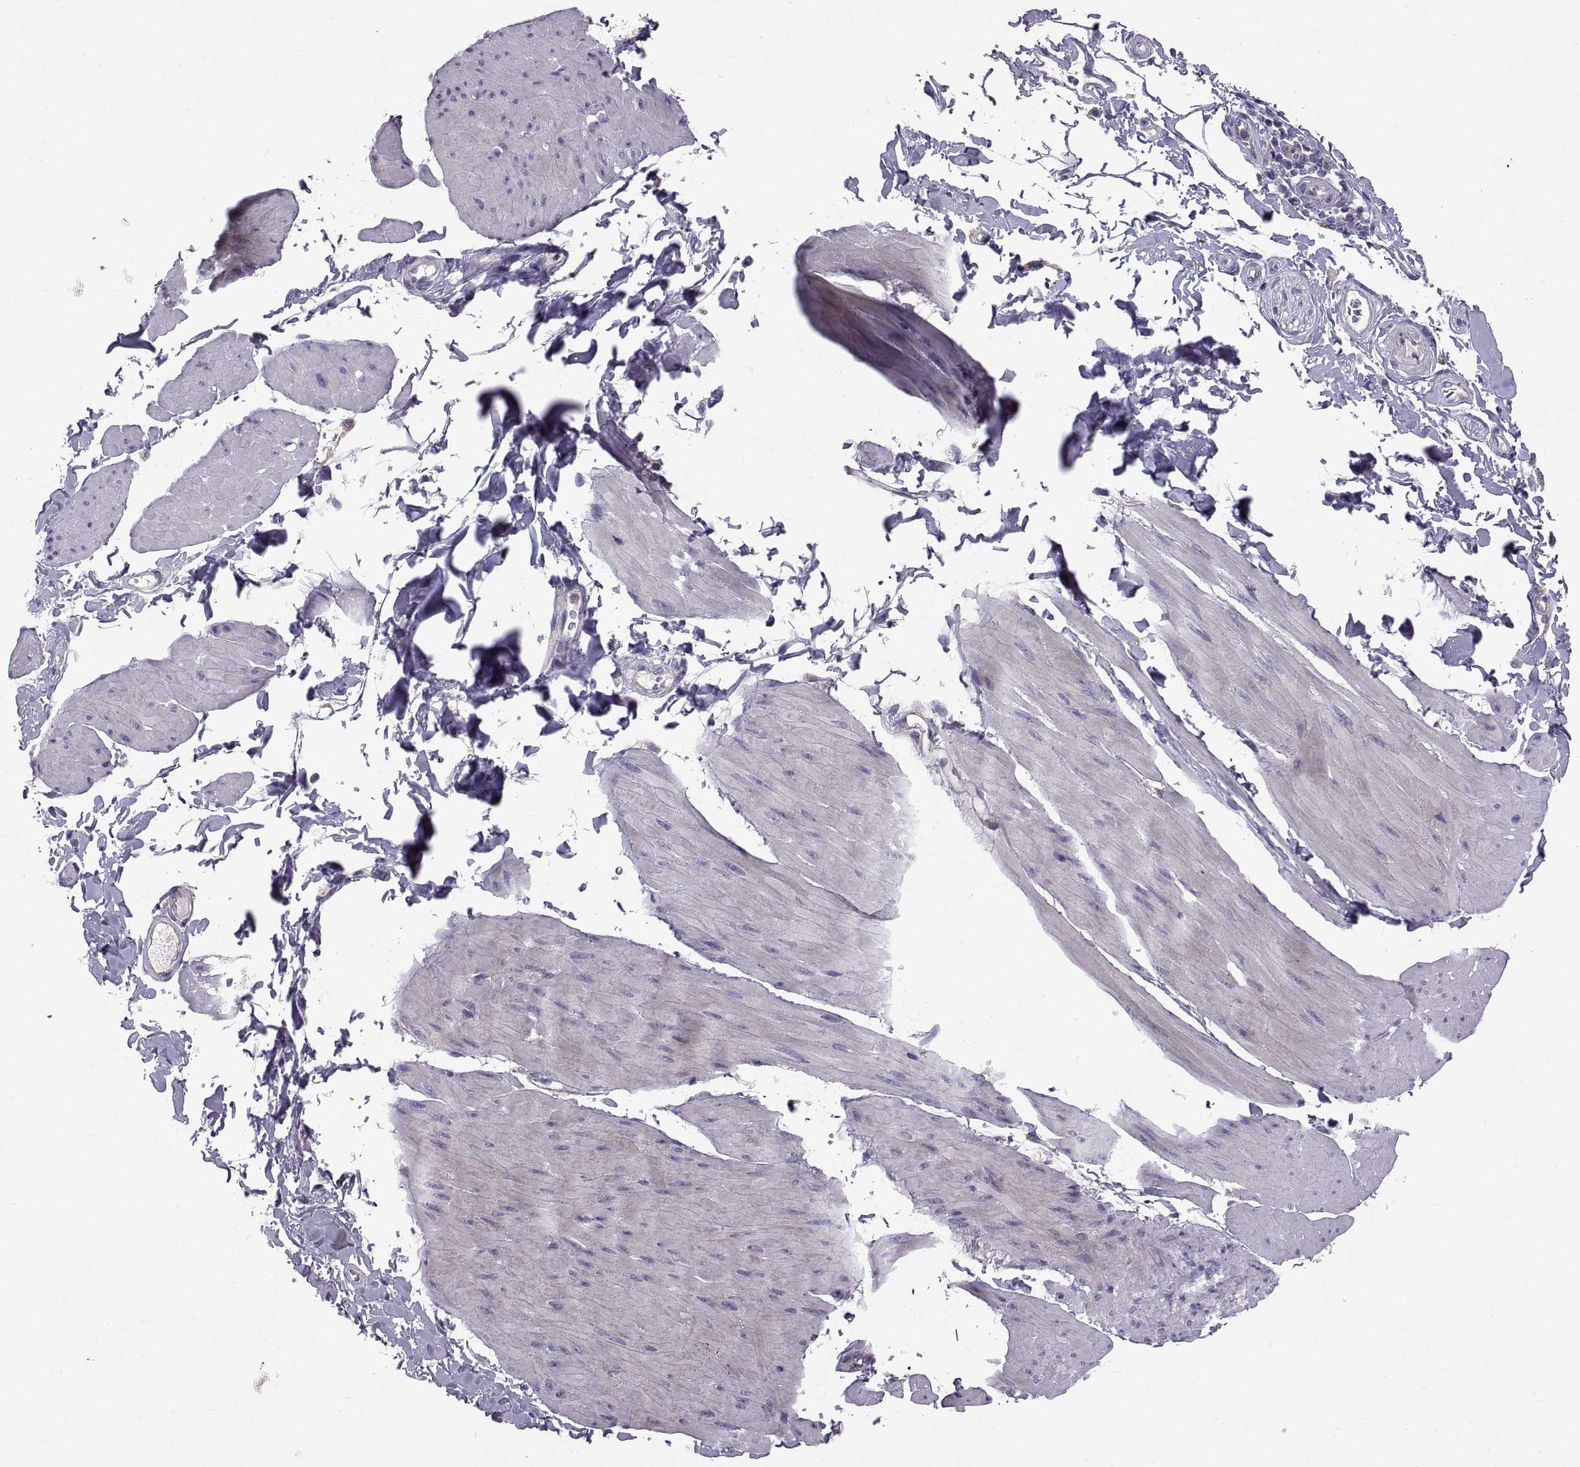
{"staining": {"intensity": "negative", "quantity": "none", "location": "none"}, "tissue": "smooth muscle", "cell_type": "Smooth muscle cells", "image_type": "normal", "snomed": [{"axis": "morphology", "description": "Normal tissue, NOS"}, {"axis": "topography", "description": "Adipose tissue"}, {"axis": "topography", "description": "Smooth muscle"}, {"axis": "topography", "description": "Peripheral nerve tissue"}], "caption": "DAB immunohistochemical staining of benign human smooth muscle exhibits no significant staining in smooth muscle cells.", "gene": "ARSL", "patient": {"sex": "male", "age": 83}}